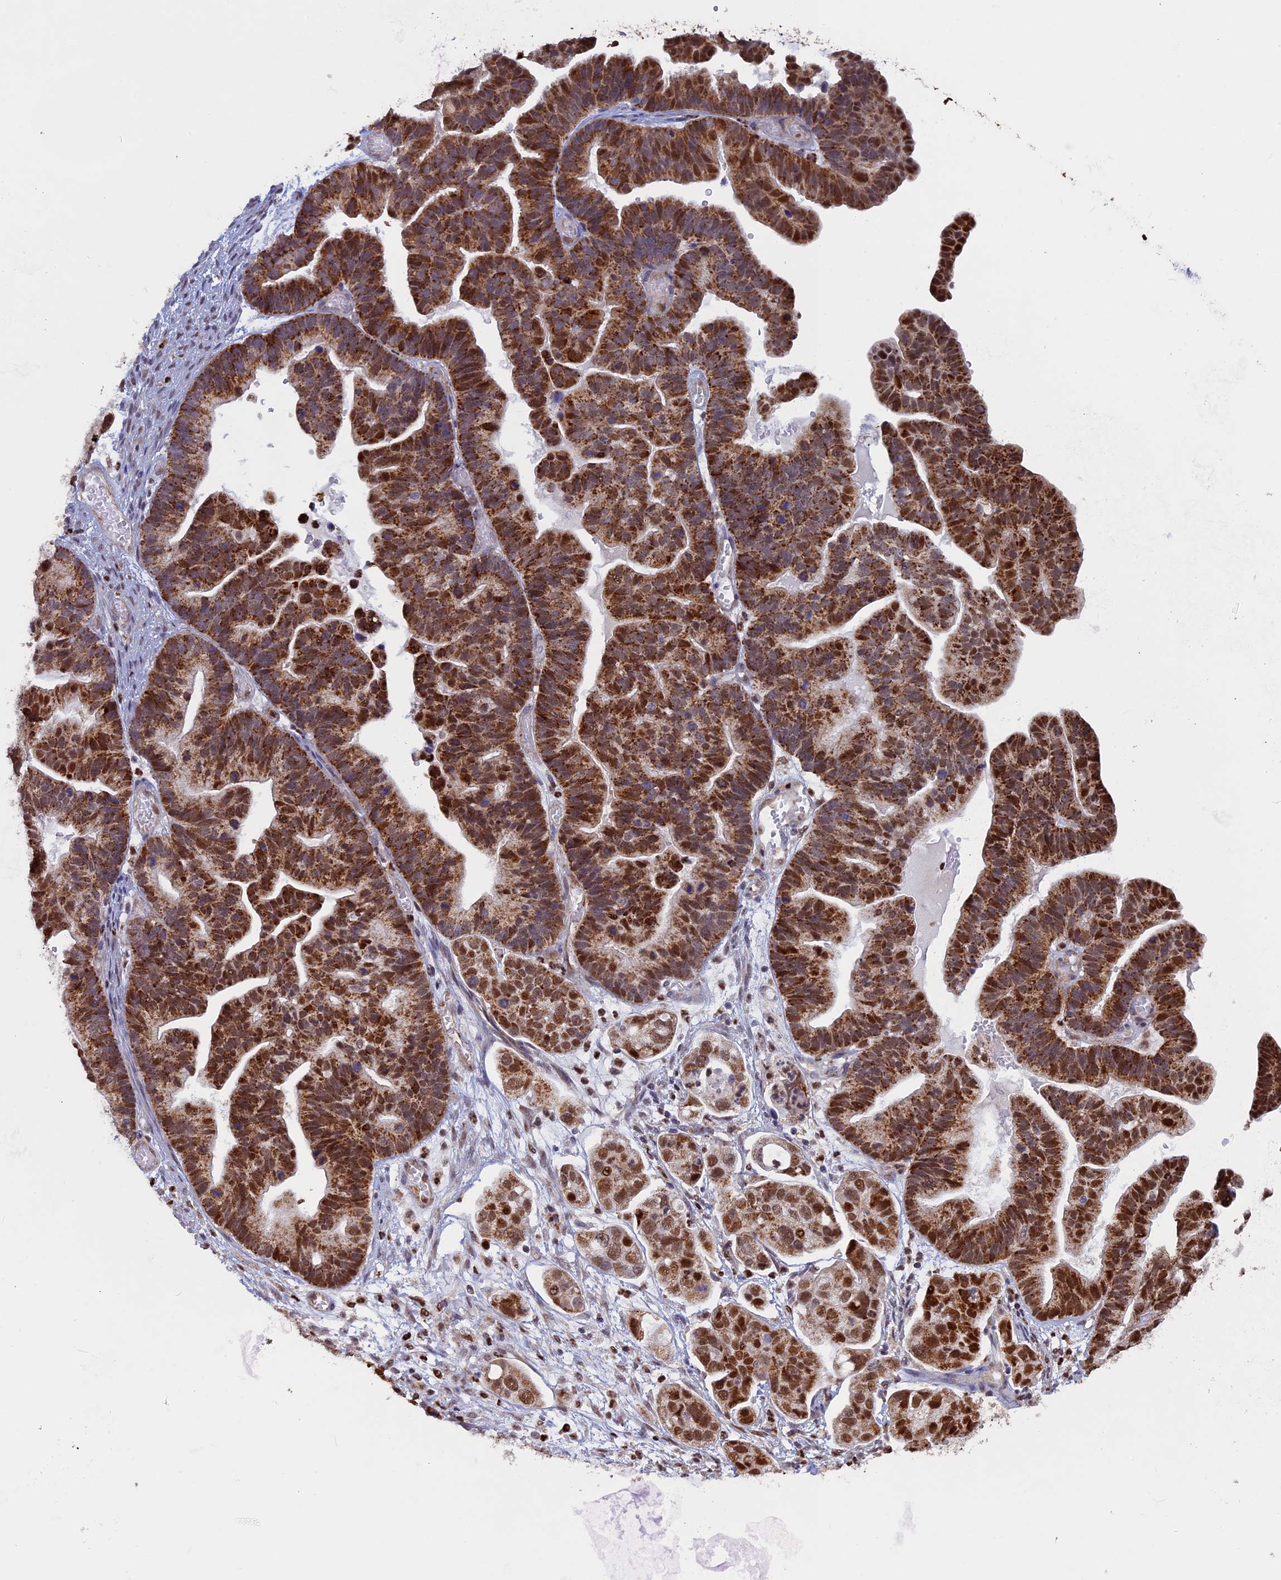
{"staining": {"intensity": "moderate", "quantity": ">75%", "location": "cytoplasmic/membranous"}, "tissue": "ovarian cancer", "cell_type": "Tumor cells", "image_type": "cancer", "snomed": [{"axis": "morphology", "description": "Cystadenocarcinoma, serous, NOS"}, {"axis": "topography", "description": "Ovary"}], "caption": "The photomicrograph reveals a brown stain indicating the presence of a protein in the cytoplasmic/membranous of tumor cells in ovarian cancer. The protein is shown in brown color, while the nuclei are stained blue.", "gene": "ACSS1", "patient": {"sex": "female", "age": 56}}